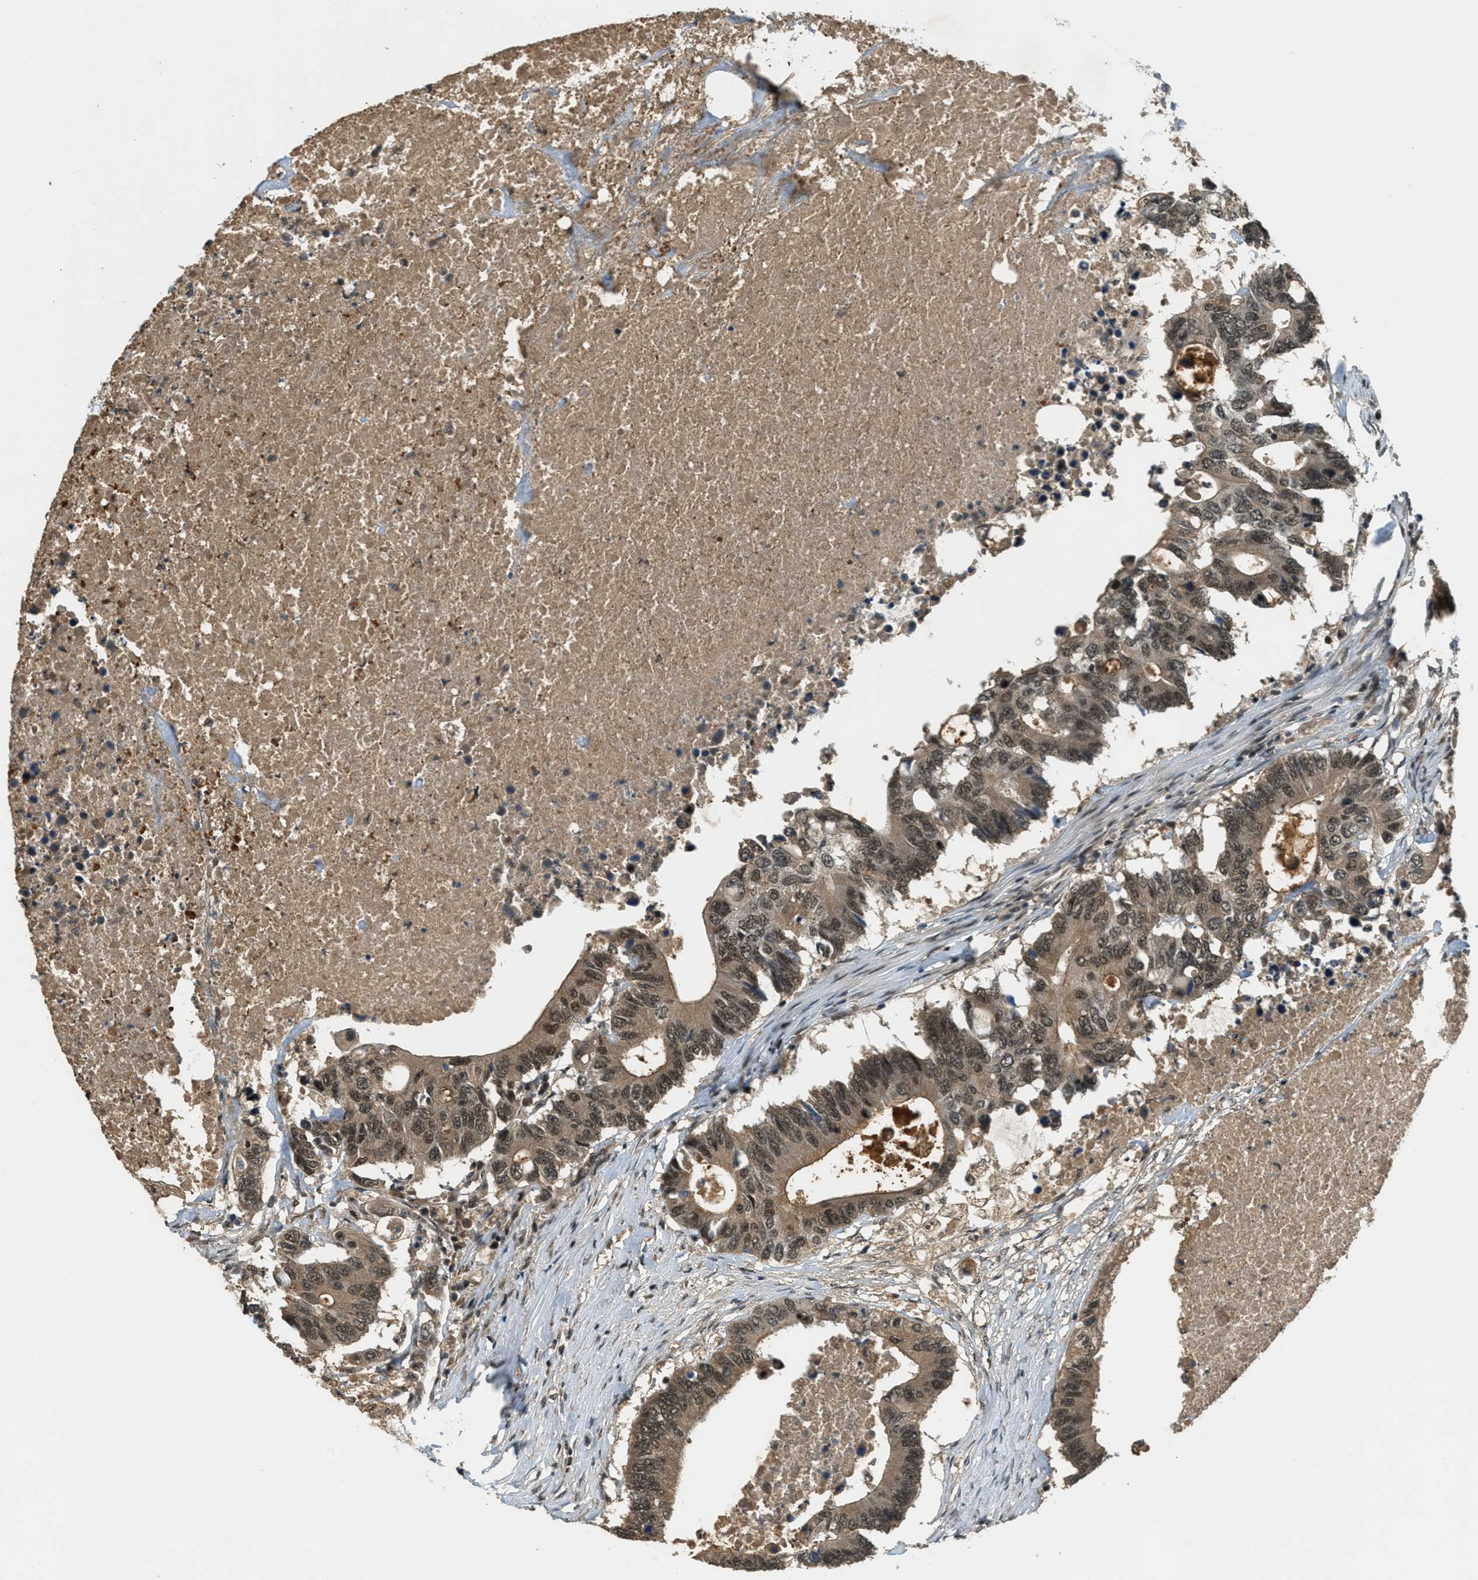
{"staining": {"intensity": "moderate", "quantity": ">75%", "location": "cytoplasmic/membranous,nuclear"}, "tissue": "colorectal cancer", "cell_type": "Tumor cells", "image_type": "cancer", "snomed": [{"axis": "morphology", "description": "Adenocarcinoma, NOS"}, {"axis": "topography", "description": "Colon"}], "caption": "Colorectal cancer (adenocarcinoma) was stained to show a protein in brown. There is medium levels of moderate cytoplasmic/membranous and nuclear staining in approximately >75% of tumor cells. (Brightfield microscopy of DAB IHC at high magnification).", "gene": "ZNF148", "patient": {"sex": "male", "age": 71}}